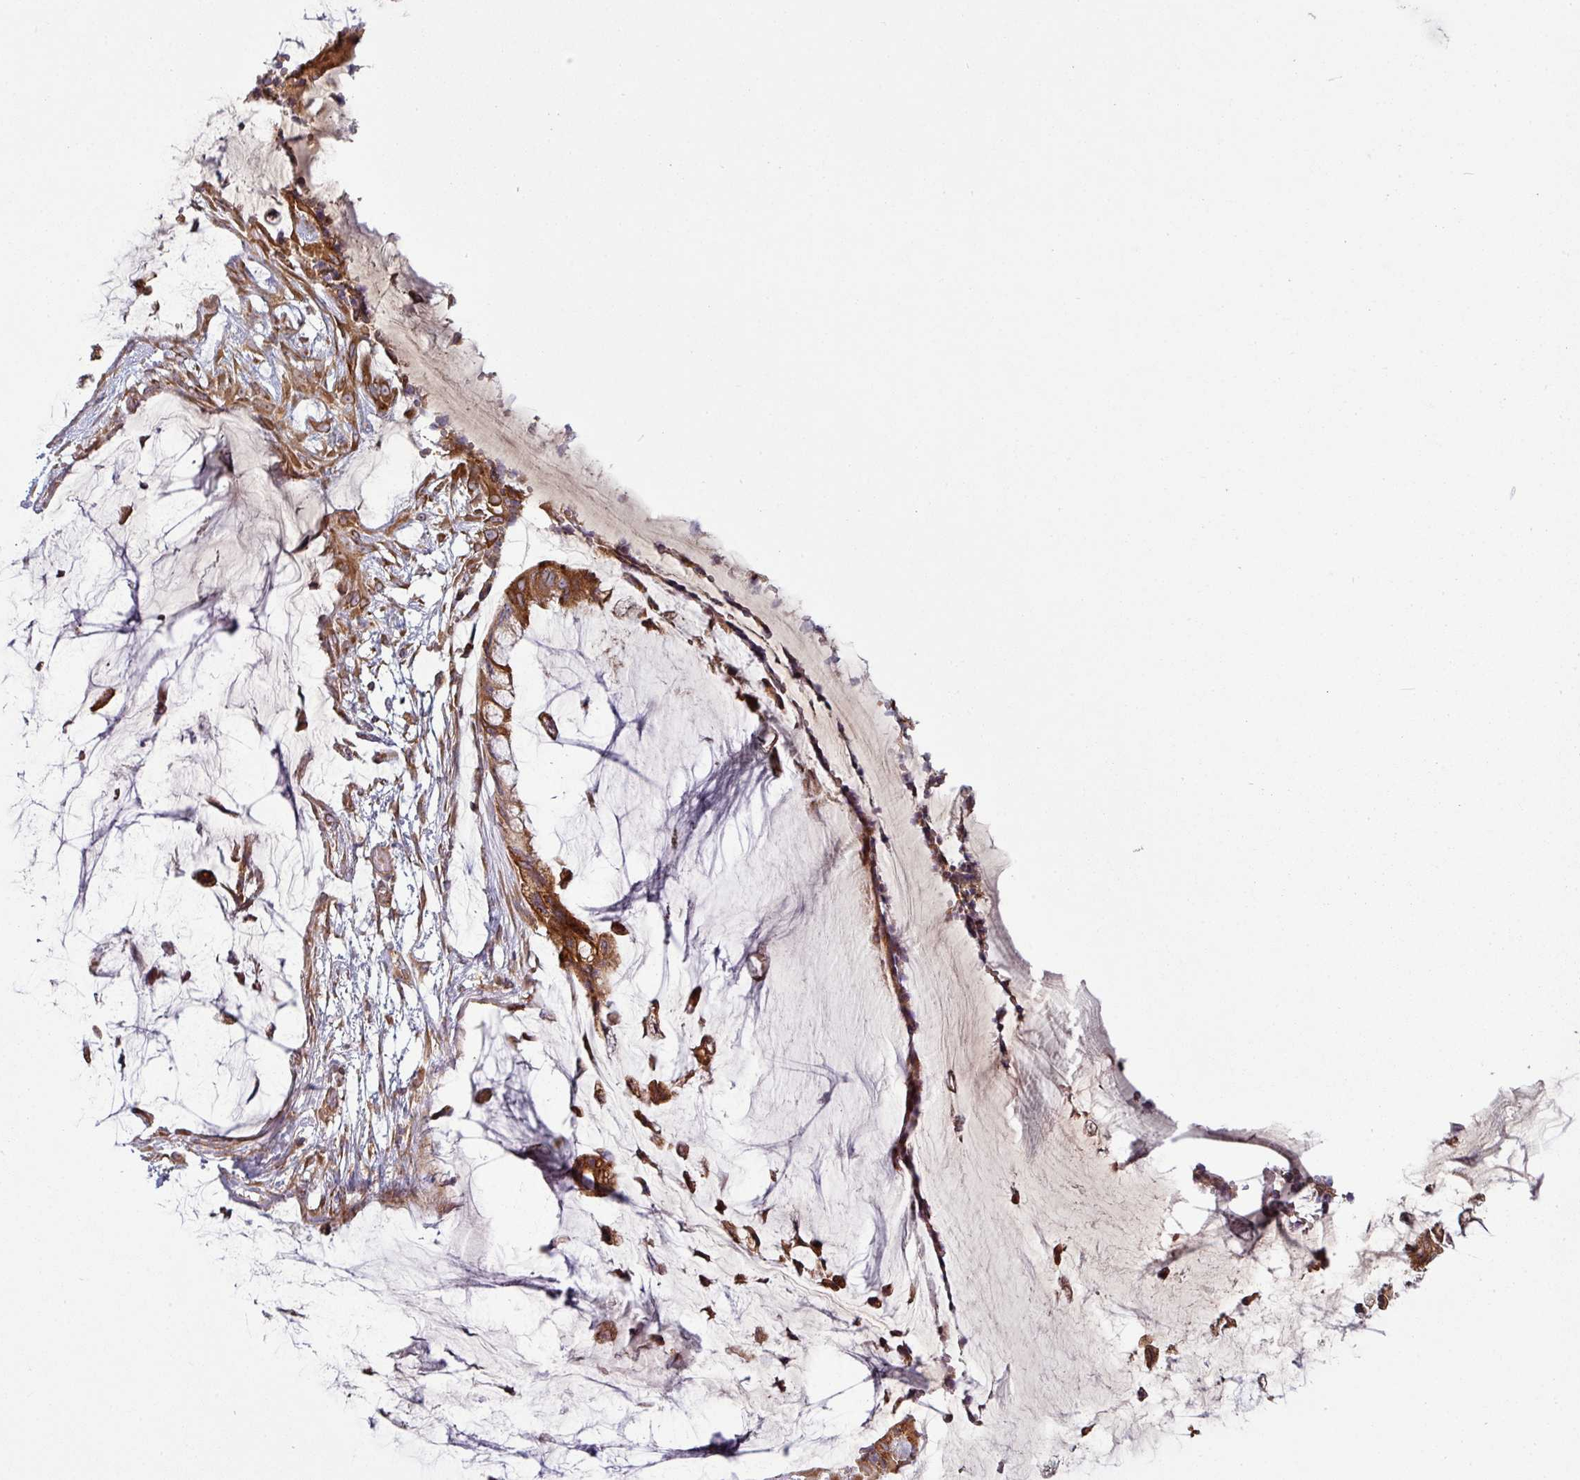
{"staining": {"intensity": "moderate", "quantity": ">75%", "location": "cytoplasmic/membranous"}, "tissue": "ovarian cancer", "cell_type": "Tumor cells", "image_type": "cancer", "snomed": [{"axis": "morphology", "description": "Cystadenocarcinoma, mucinous, NOS"}, {"axis": "topography", "description": "Ovary"}], "caption": "Immunohistochemistry (IHC) photomicrograph of ovarian mucinous cystadenocarcinoma stained for a protein (brown), which demonstrates medium levels of moderate cytoplasmic/membranous expression in about >75% of tumor cells.", "gene": "SNRNP25", "patient": {"sex": "female", "age": 39}}